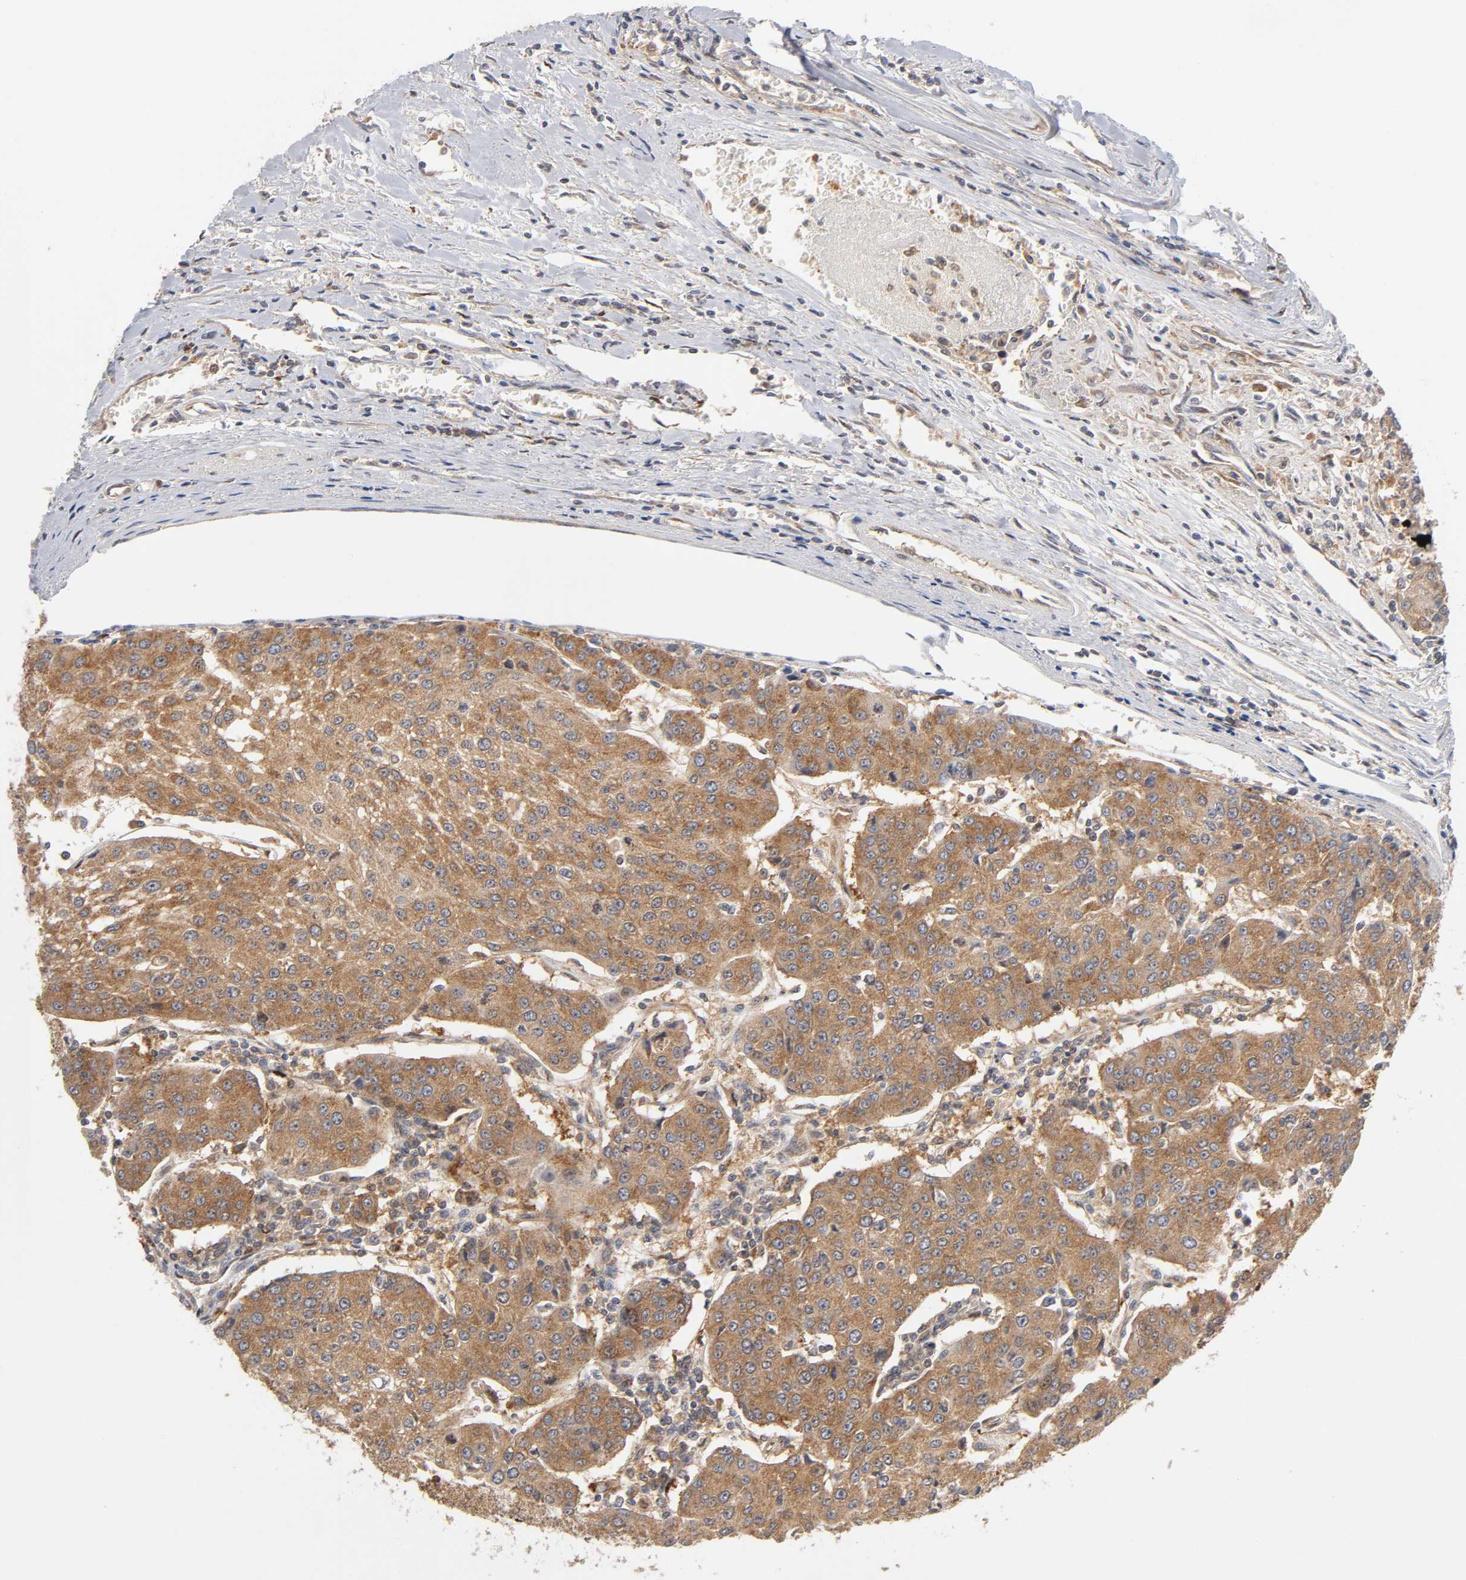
{"staining": {"intensity": "moderate", "quantity": ">75%", "location": "cytoplasmic/membranous"}, "tissue": "urothelial cancer", "cell_type": "Tumor cells", "image_type": "cancer", "snomed": [{"axis": "morphology", "description": "Urothelial carcinoma, High grade"}, {"axis": "topography", "description": "Urinary bladder"}], "caption": "Brown immunohistochemical staining in human urothelial cancer exhibits moderate cytoplasmic/membranous expression in about >75% of tumor cells. The protein of interest is shown in brown color, while the nuclei are stained blue.", "gene": "PAFAH1B1", "patient": {"sex": "female", "age": 85}}